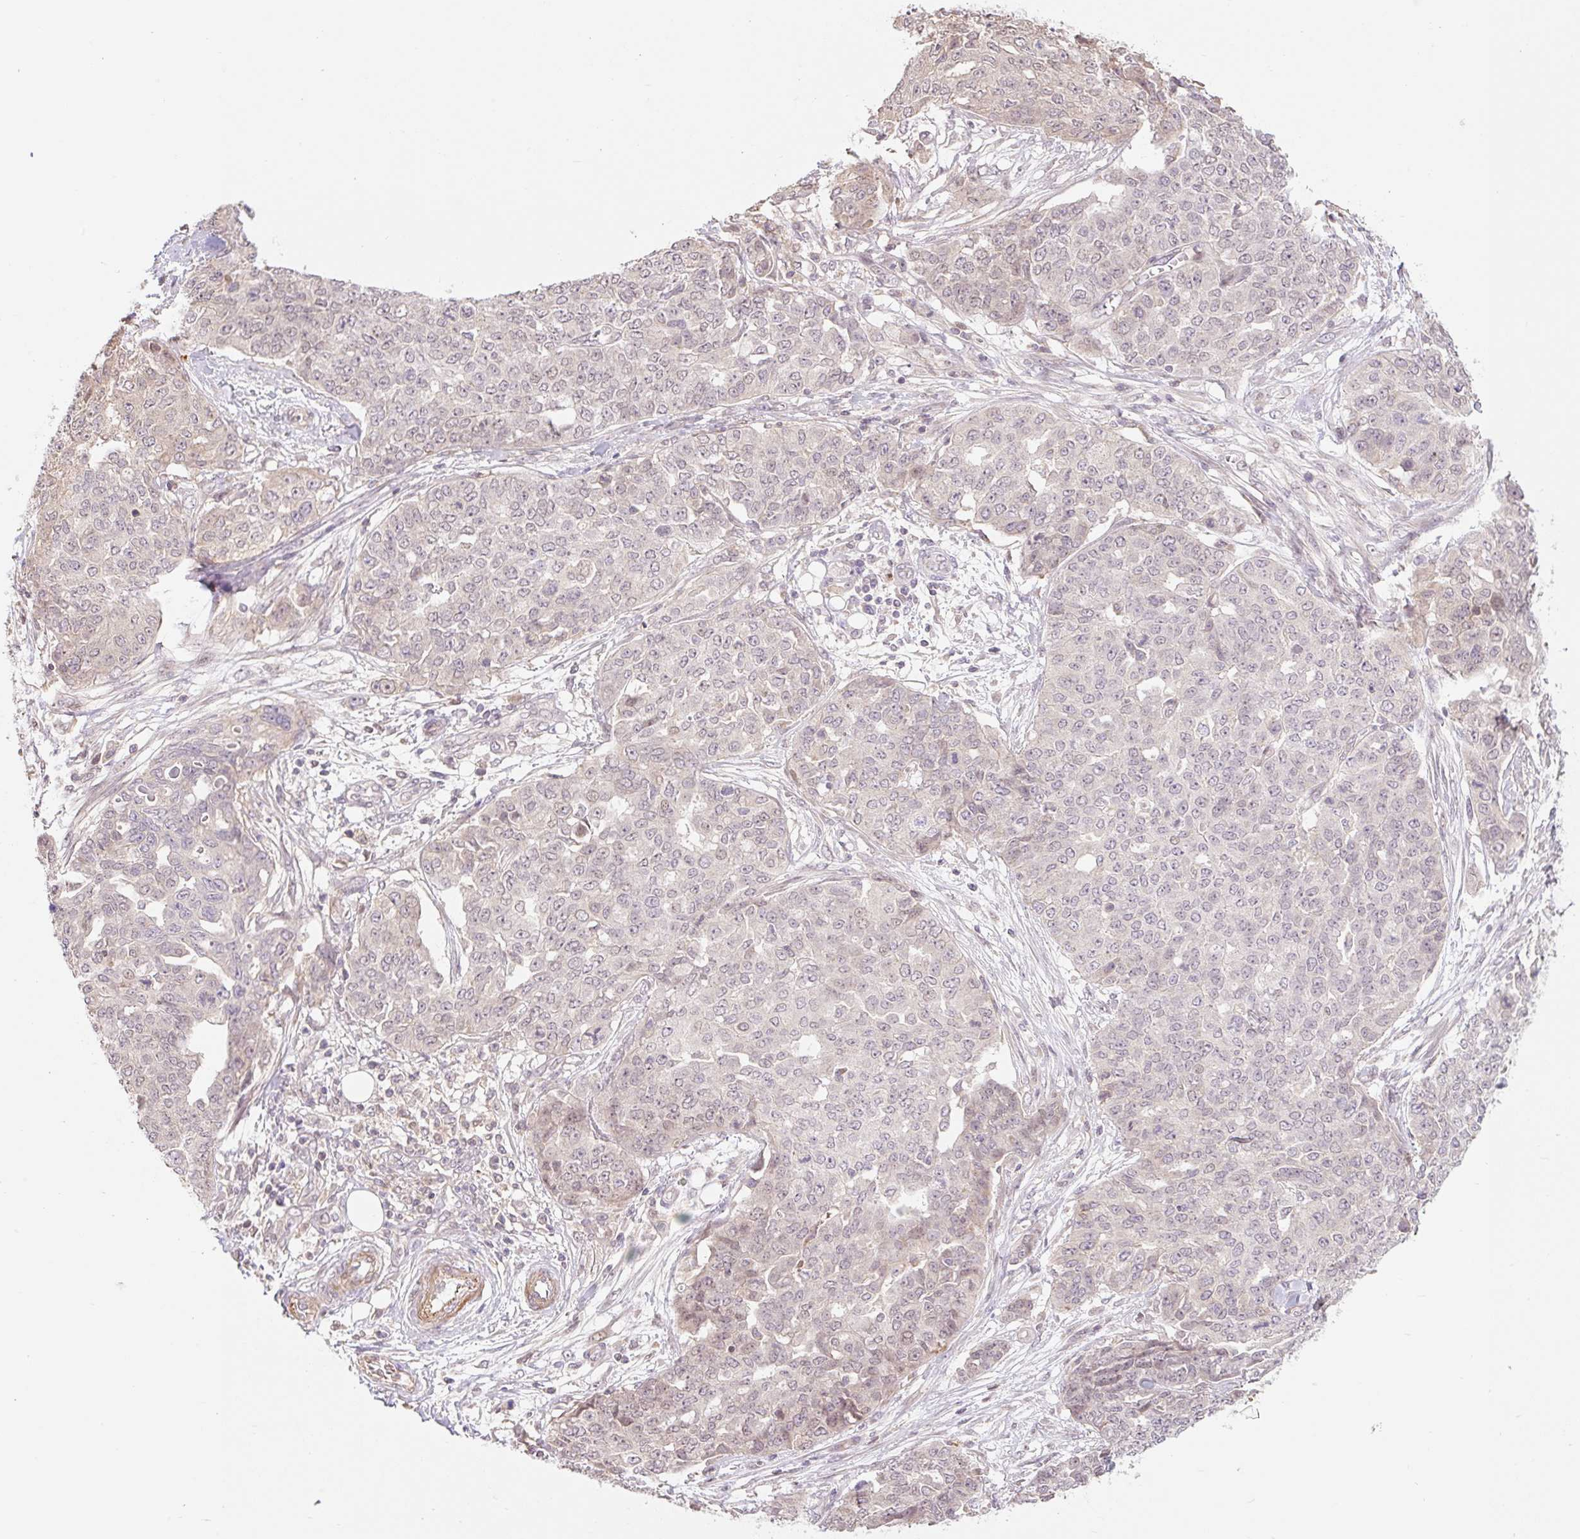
{"staining": {"intensity": "negative", "quantity": "none", "location": "none"}, "tissue": "ovarian cancer", "cell_type": "Tumor cells", "image_type": "cancer", "snomed": [{"axis": "morphology", "description": "Cystadenocarcinoma, serous, NOS"}, {"axis": "topography", "description": "Soft tissue"}, {"axis": "topography", "description": "Ovary"}], "caption": "DAB (3,3'-diaminobenzidine) immunohistochemical staining of human ovarian cancer exhibits no significant staining in tumor cells.", "gene": "EMC10", "patient": {"sex": "female", "age": 57}}